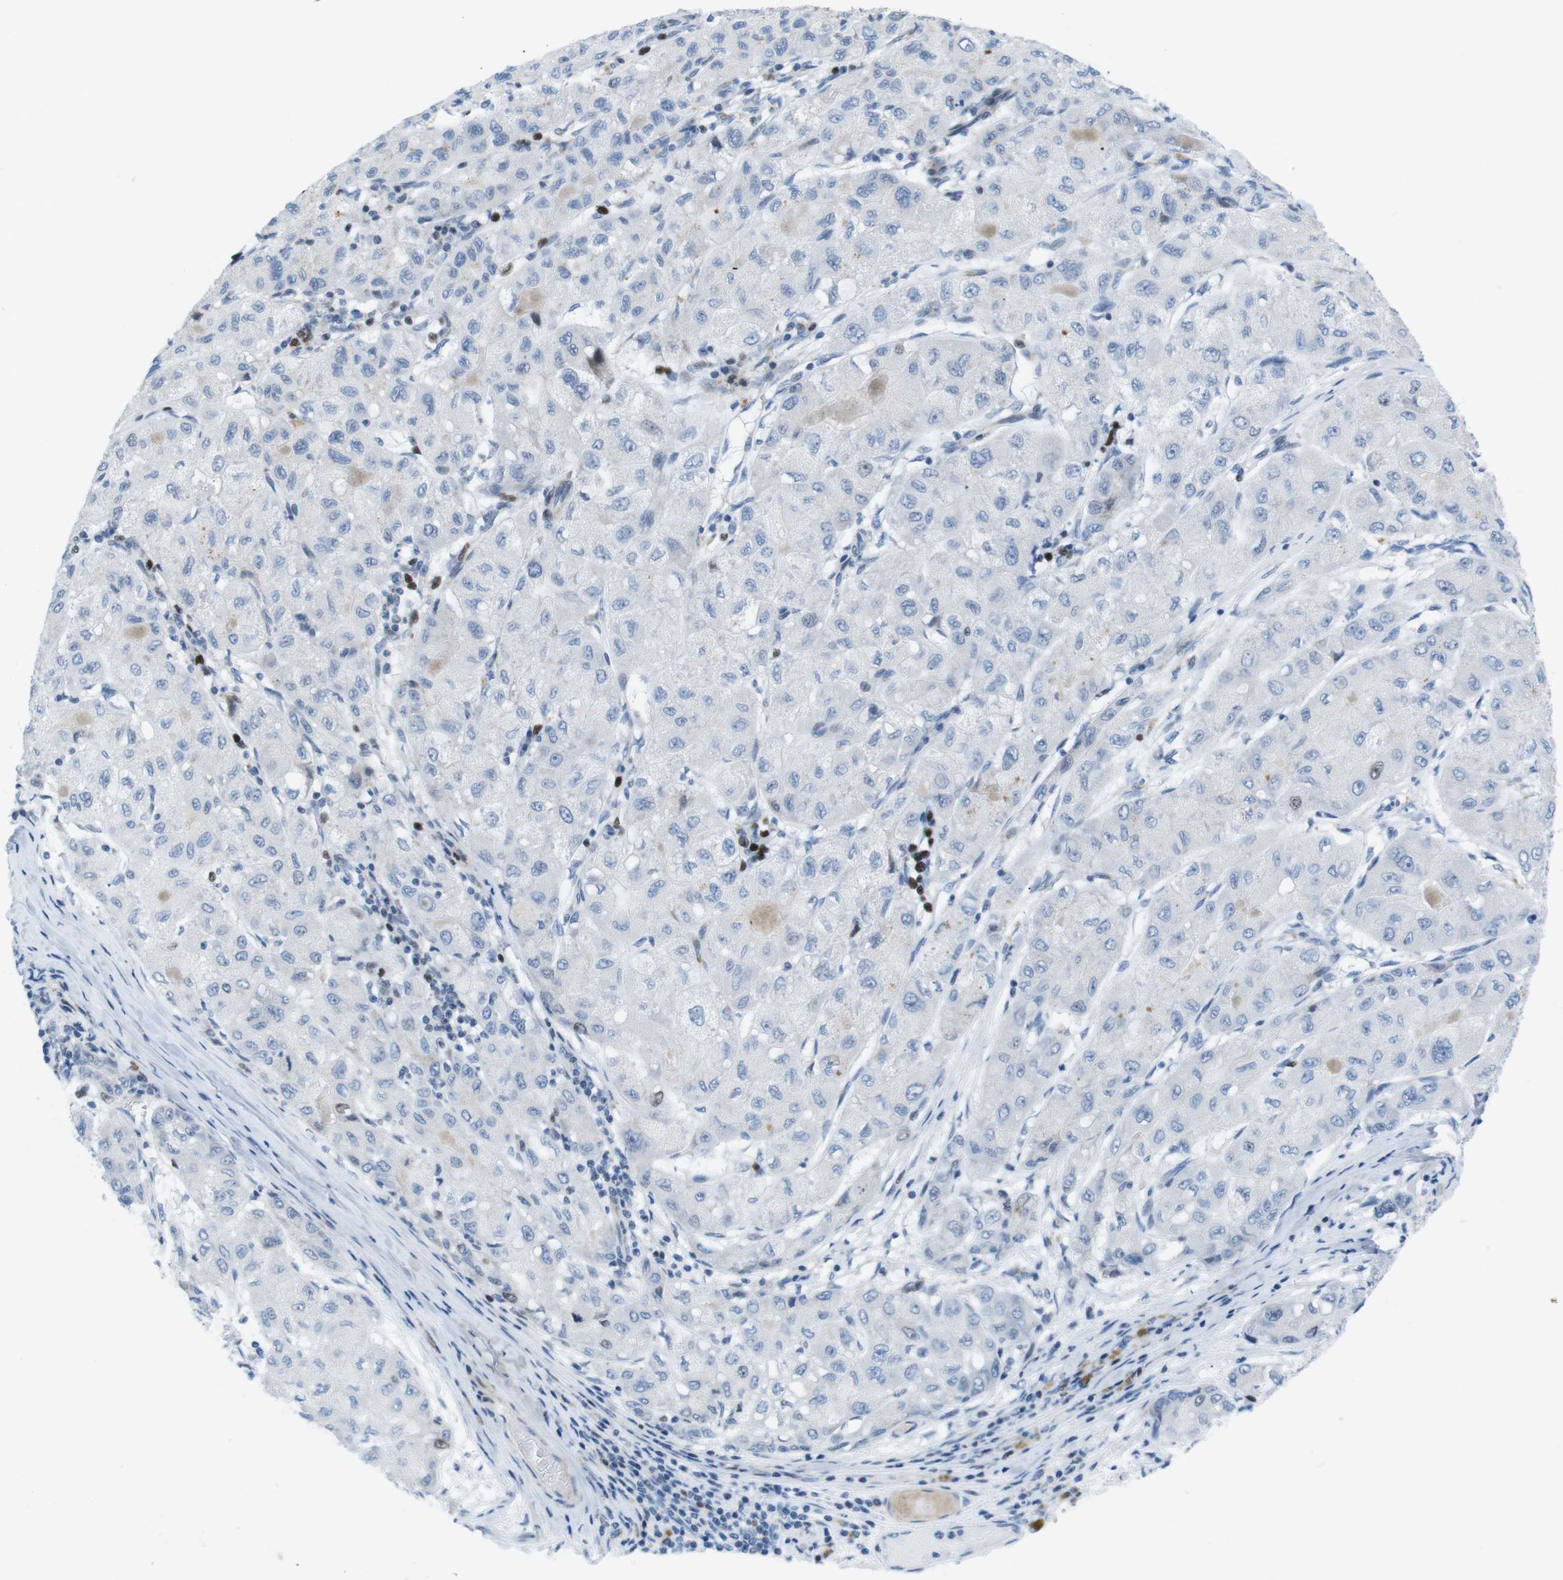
{"staining": {"intensity": "moderate", "quantity": "<25%", "location": "nuclear"}, "tissue": "liver cancer", "cell_type": "Tumor cells", "image_type": "cancer", "snomed": [{"axis": "morphology", "description": "Carcinoma, Hepatocellular, NOS"}, {"axis": "topography", "description": "Liver"}], "caption": "The micrograph reveals immunohistochemical staining of liver cancer. There is moderate nuclear staining is present in about <25% of tumor cells.", "gene": "CHAF1A", "patient": {"sex": "male", "age": 80}}